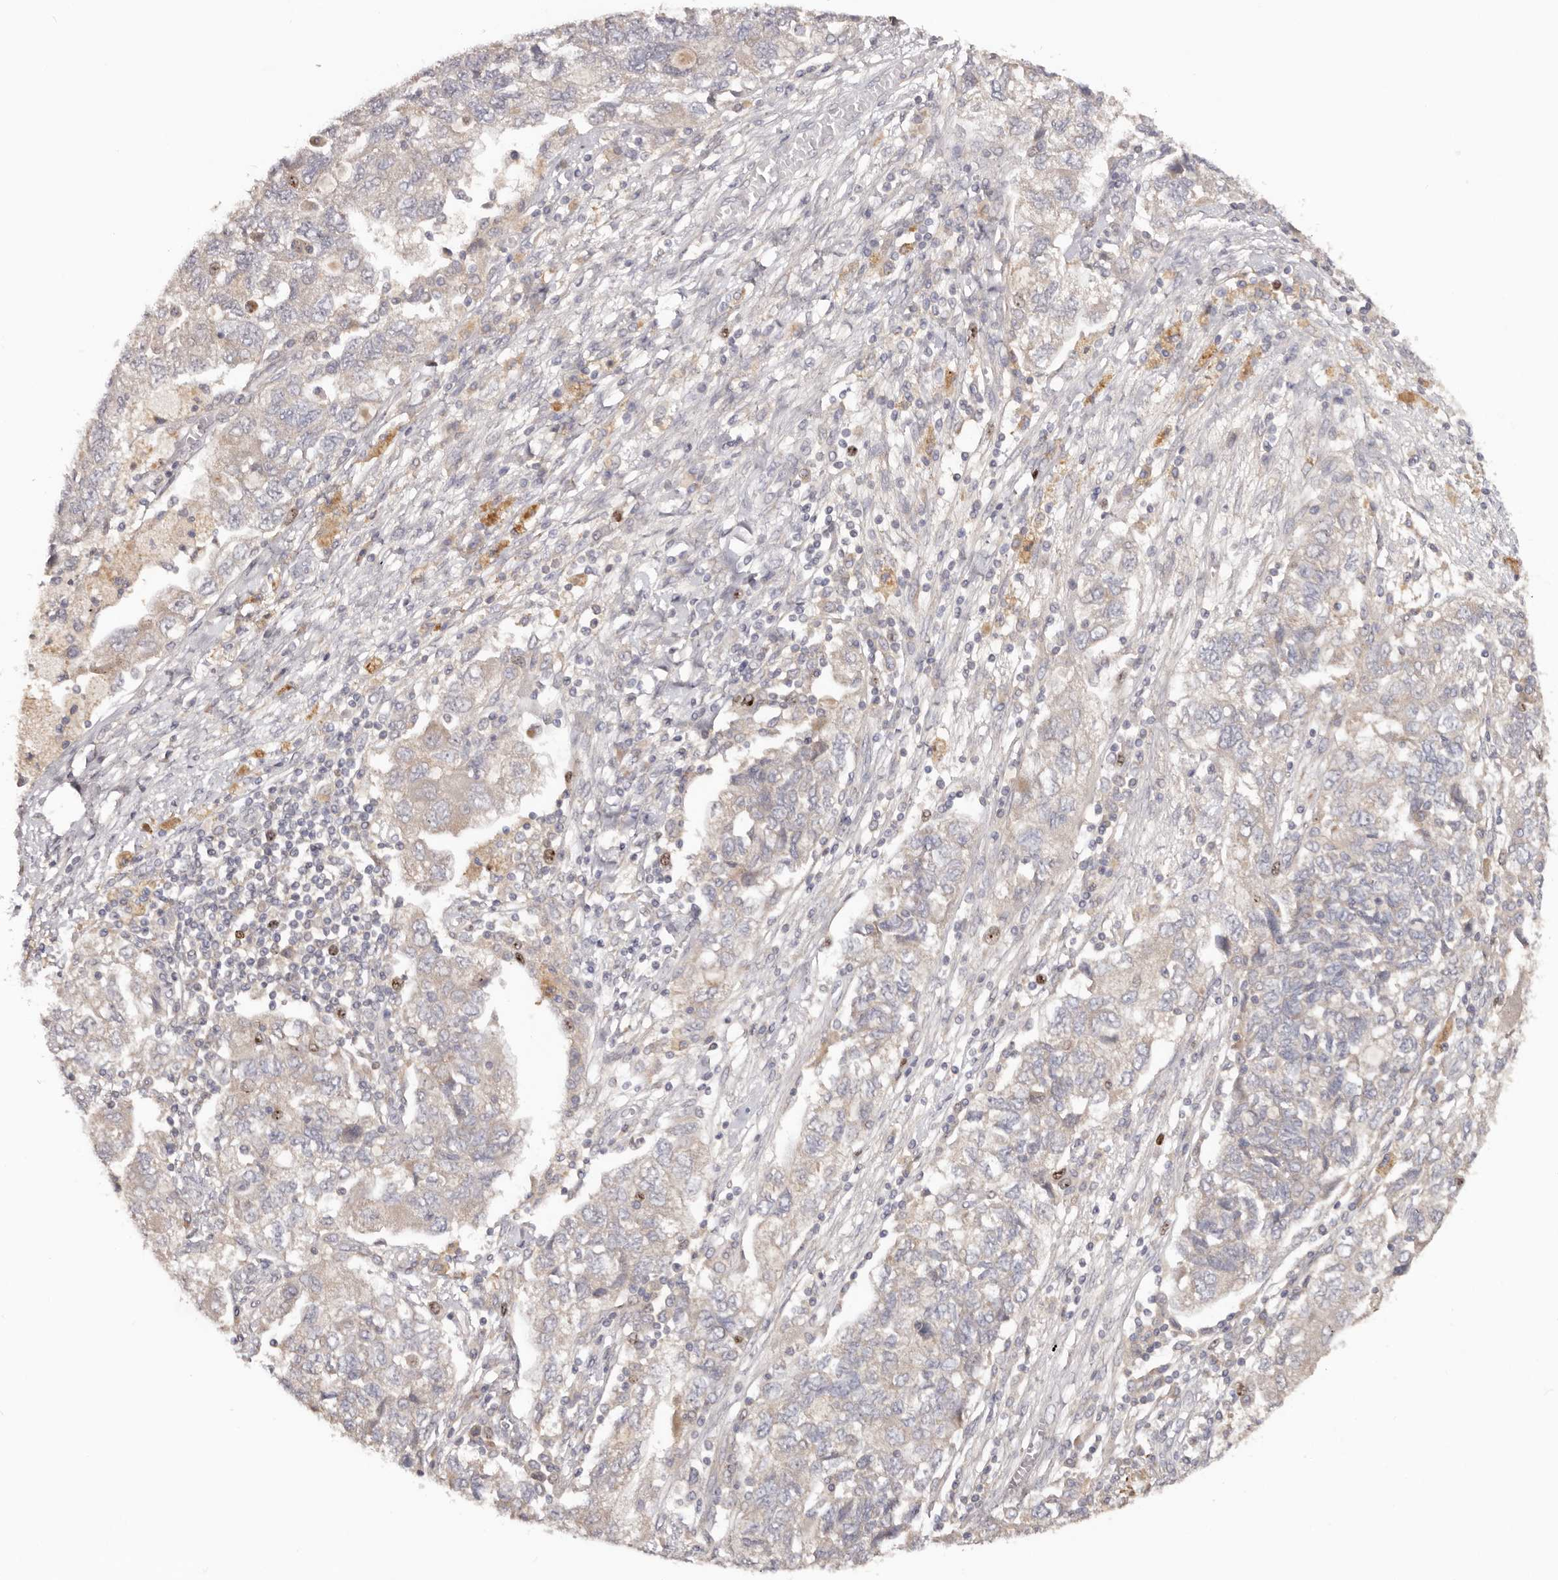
{"staining": {"intensity": "moderate", "quantity": "<25%", "location": "nuclear"}, "tissue": "ovarian cancer", "cell_type": "Tumor cells", "image_type": "cancer", "snomed": [{"axis": "morphology", "description": "Carcinoma, NOS"}, {"axis": "morphology", "description": "Cystadenocarcinoma, serous, NOS"}, {"axis": "topography", "description": "Ovary"}], "caption": "Approximately <25% of tumor cells in ovarian cancer show moderate nuclear protein positivity as visualized by brown immunohistochemical staining.", "gene": "CCDC190", "patient": {"sex": "female", "age": 69}}